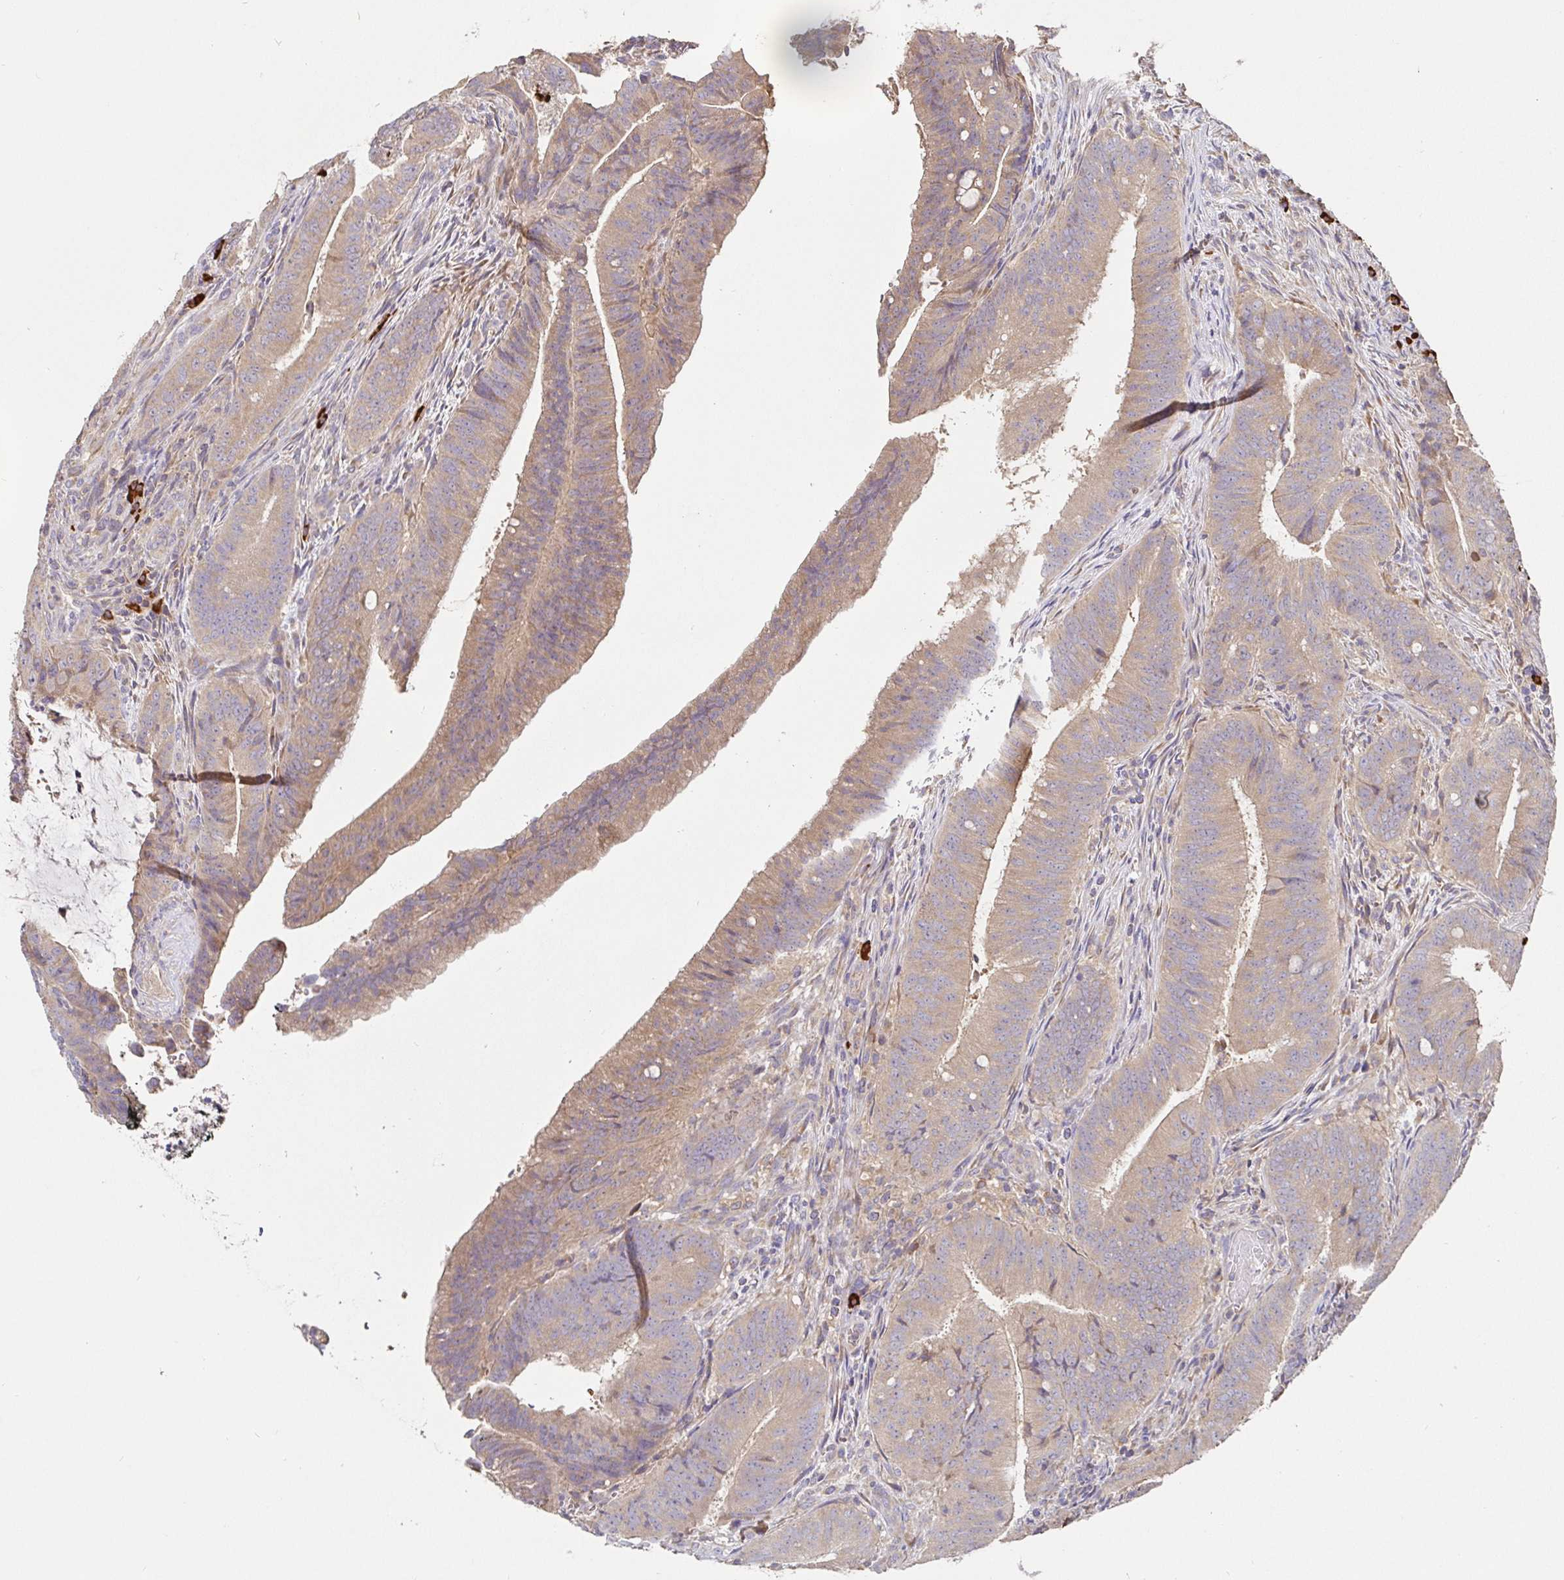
{"staining": {"intensity": "weak", "quantity": "<25%", "location": "cytoplasmic/membranous"}, "tissue": "colorectal cancer", "cell_type": "Tumor cells", "image_type": "cancer", "snomed": [{"axis": "morphology", "description": "Adenocarcinoma, NOS"}, {"axis": "topography", "description": "Colon"}], "caption": "The IHC micrograph has no significant expression in tumor cells of colorectal cancer tissue. The staining was performed using DAB (3,3'-diaminobenzidine) to visualize the protein expression in brown, while the nuclei were stained in blue with hematoxylin (Magnification: 20x).", "gene": "HAGH", "patient": {"sex": "female", "age": 43}}